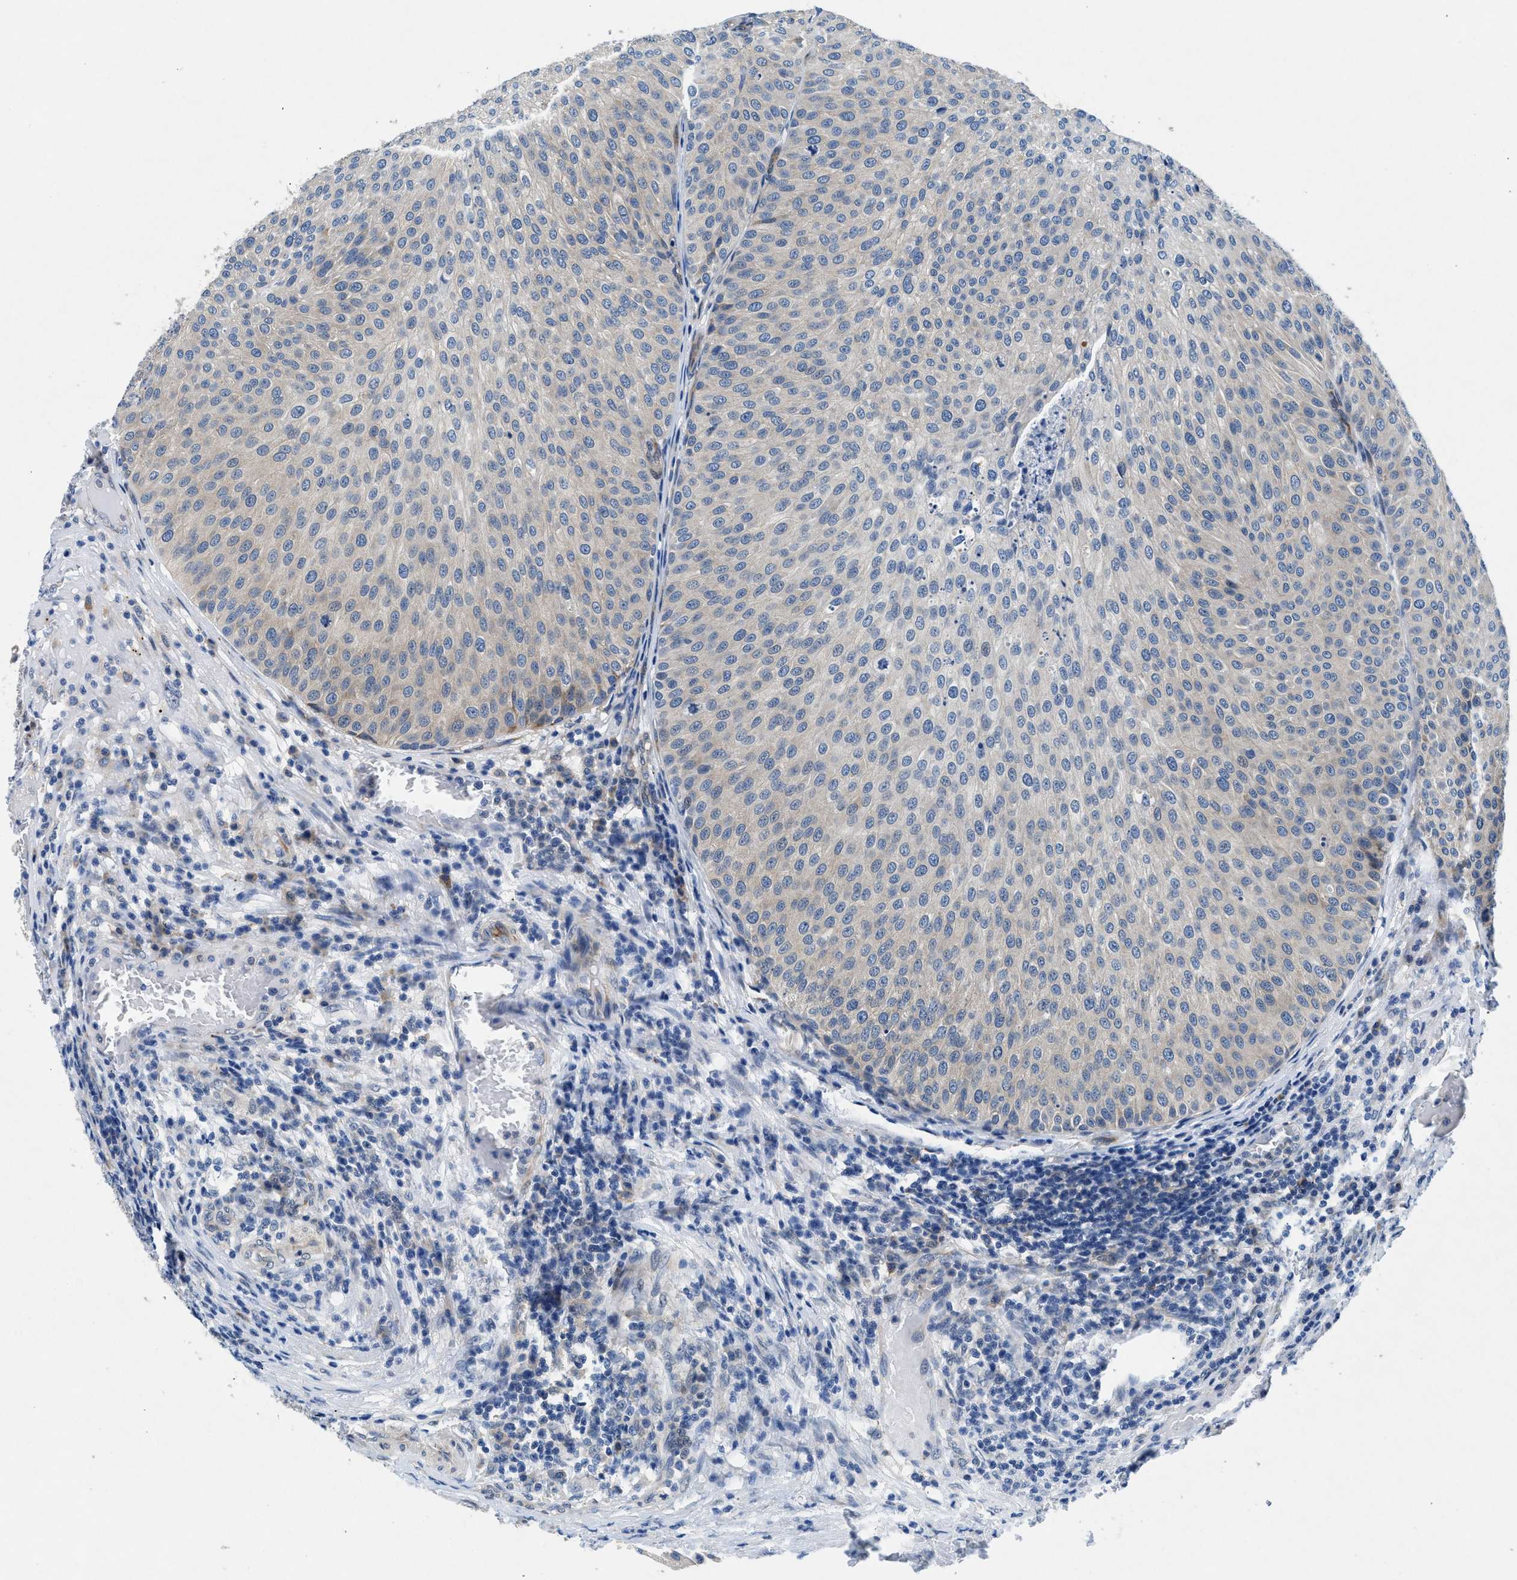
{"staining": {"intensity": "weak", "quantity": "<25%", "location": "cytoplasmic/membranous"}, "tissue": "urothelial cancer", "cell_type": "Tumor cells", "image_type": "cancer", "snomed": [{"axis": "morphology", "description": "Urothelial carcinoma, Low grade"}, {"axis": "topography", "description": "Smooth muscle"}, {"axis": "topography", "description": "Urinary bladder"}], "caption": "Immunohistochemical staining of urothelial cancer shows no significant positivity in tumor cells.", "gene": "COPS2", "patient": {"sex": "male", "age": 60}}